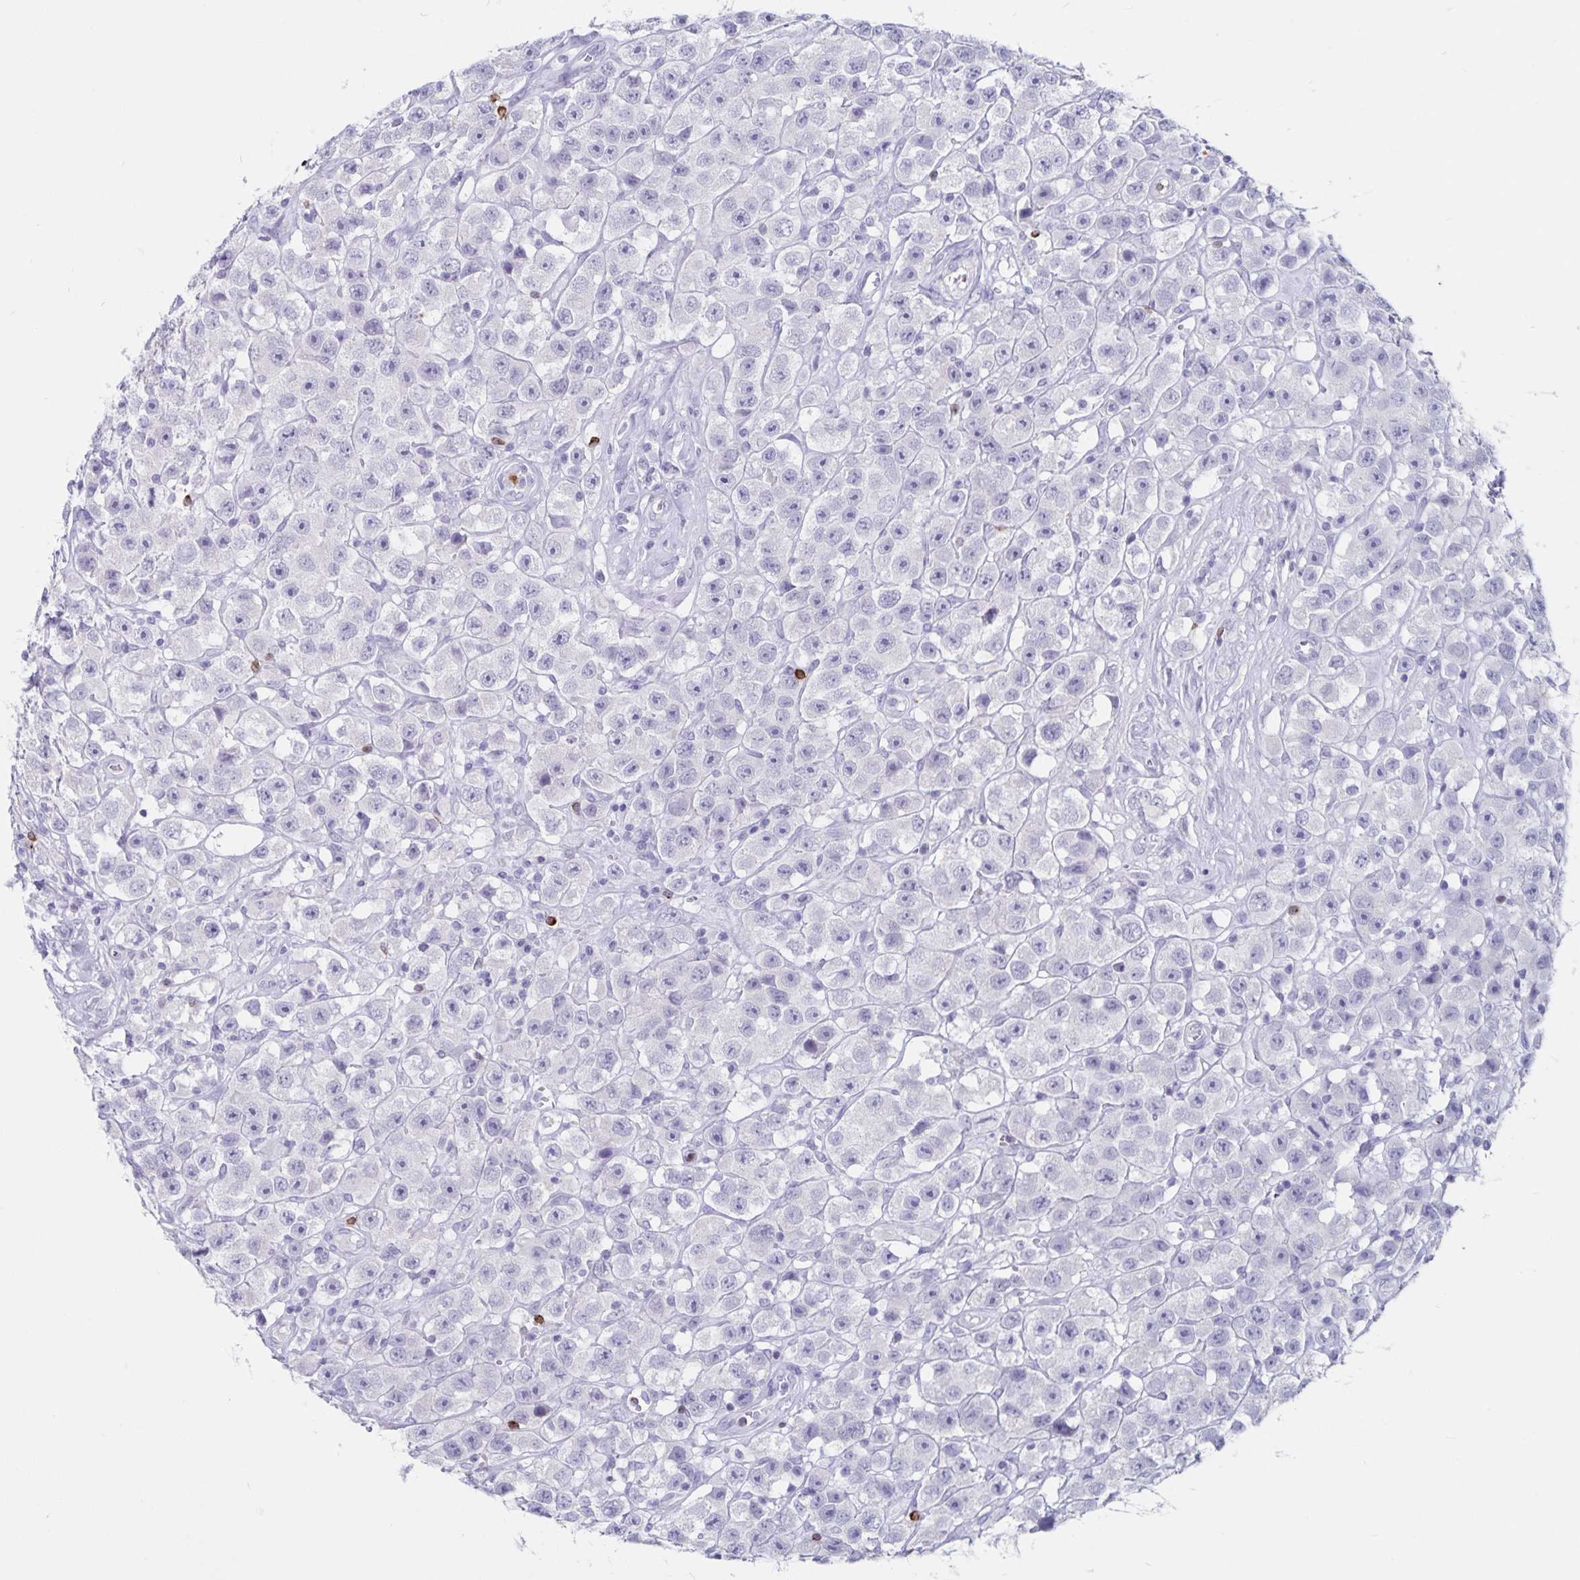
{"staining": {"intensity": "negative", "quantity": "none", "location": "none"}, "tissue": "testis cancer", "cell_type": "Tumor cells", "image_type": "cancer", "snomed": [{"axis": "morphology", "description": "Seminoma, NOS"}, {"axis": "topography", "description": "Testis"}], "caption": "Protein analysis of testis cancer reveals no significant staining in tumor cells.", "gene": "GNLY", "patient": {"sex": "male", "age": 45}}